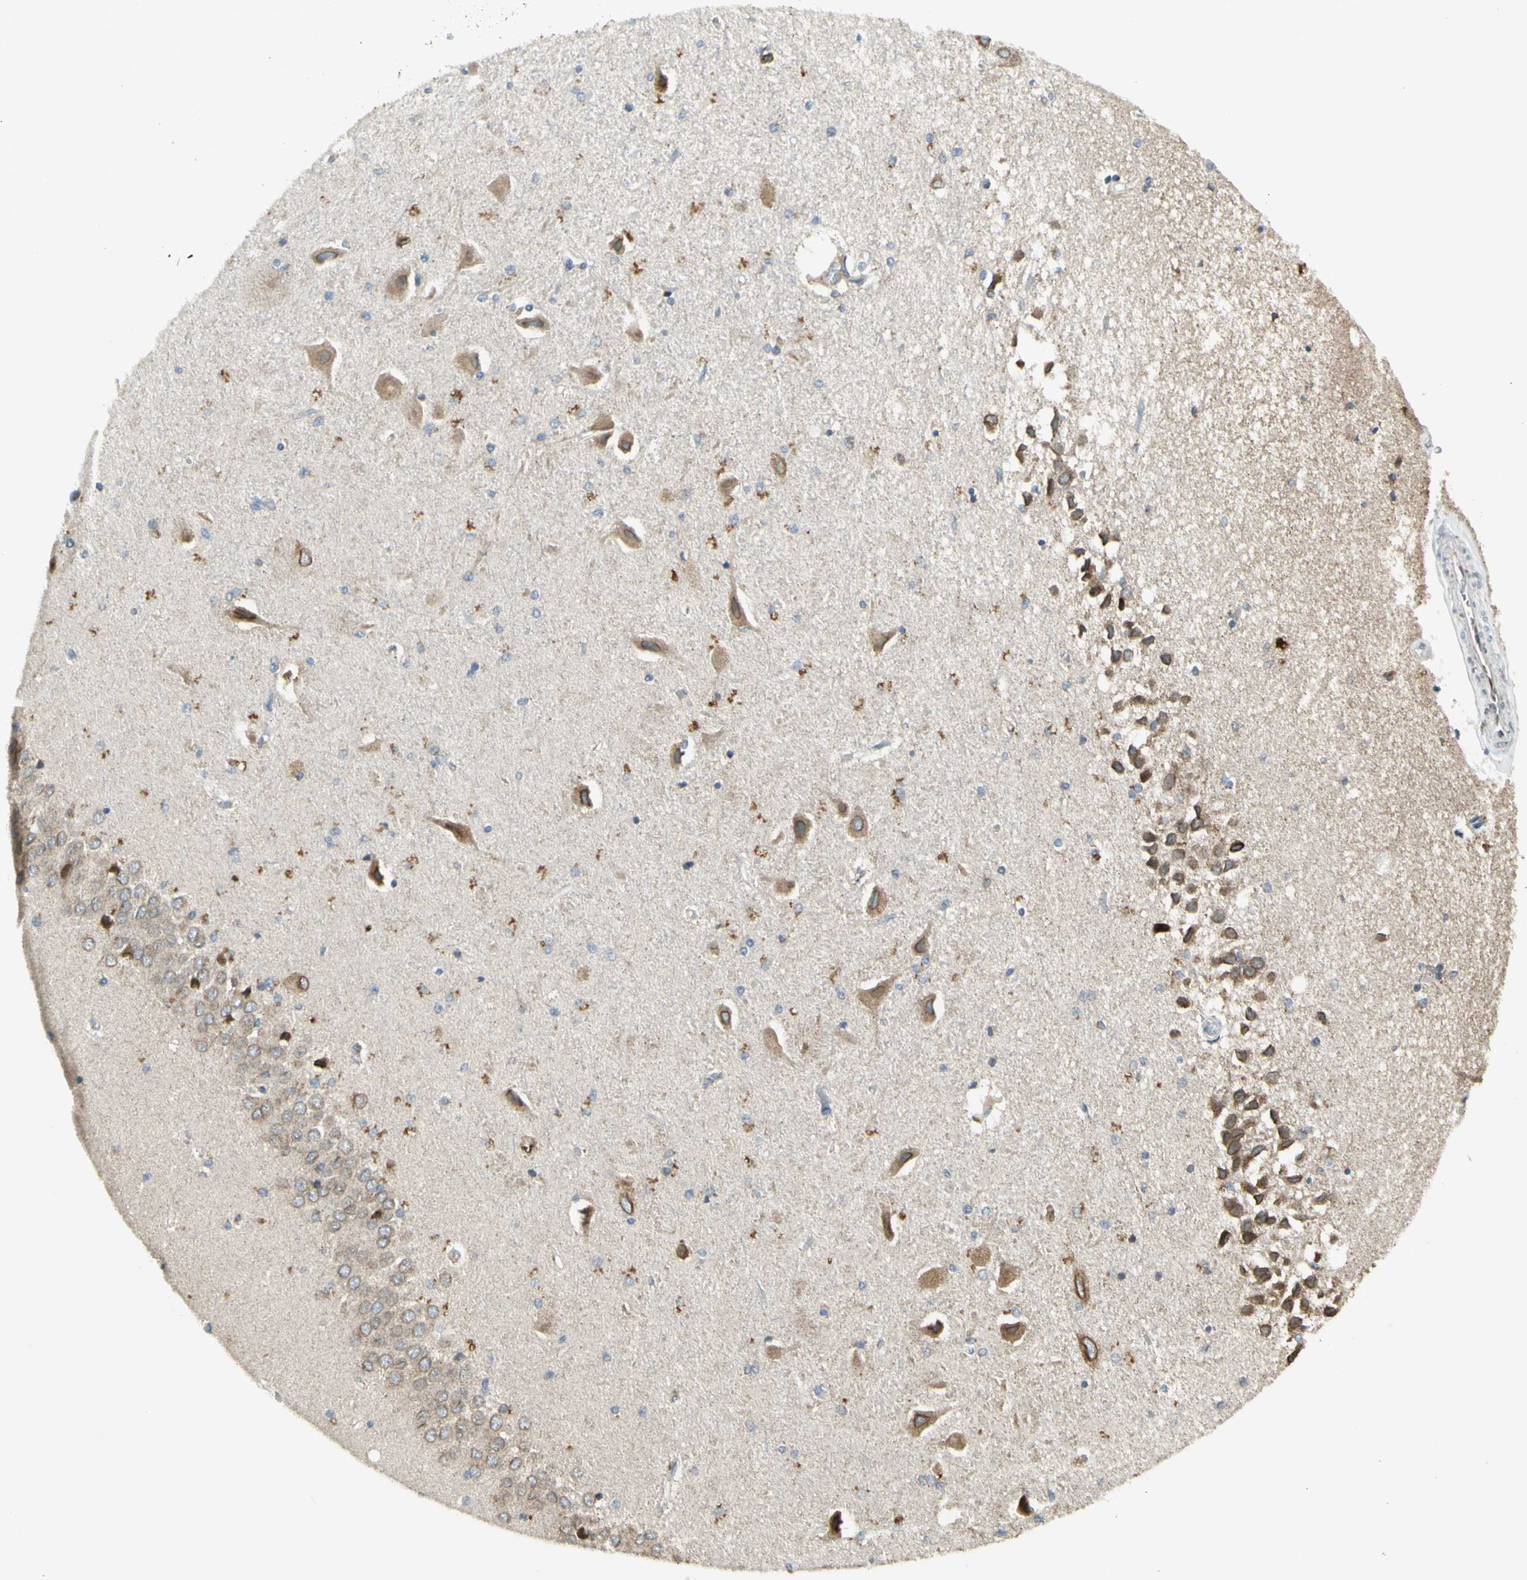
{"staining": {"intensity": "weak", "quantity": "<25%", "location": "cytoplasmic/membranous"}, "tissue": "hippocampus", "cell_type": "Glial cells", "image_type": "normal", "snomed": [{"axis": "morphology", "description": "Normal tissue, NOS"}, {"axis": "topography", "description": "Hippocampus"}], "caption": "Human hippocampus stained for a protein using immunohistochemistry displays no staining in glial cells.", "gene": "NPHP3", "patient": {"sex": "female", "age": 54}}